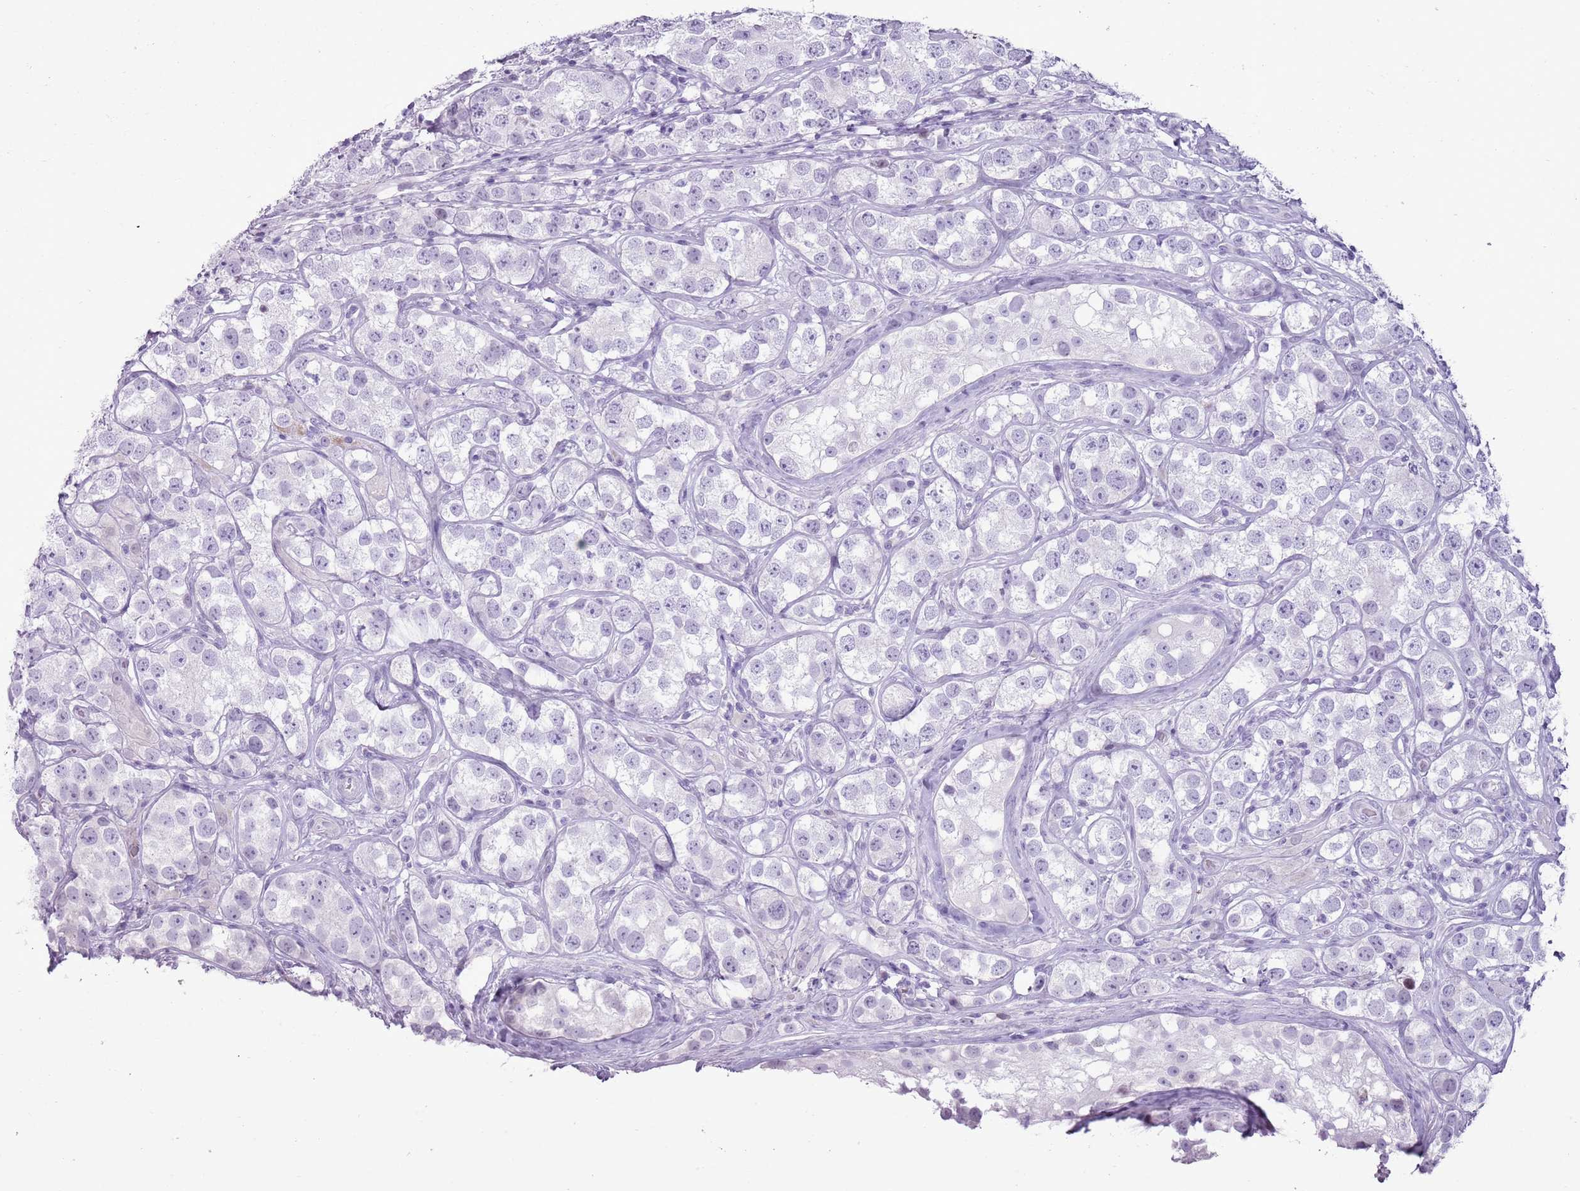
{"staining": {"intensity": "negative", "quantity": "none", "location": "none"}, "tissue": "testis cancer", "cell_type": "Tumor cells", "image_type": "cancer", "snomed": [{"axis": "morphology", "description": "Seminoma, NOS"}, {"axis": "topography", "description": "Testis"}], "caption": "There is no significant staining in tumor cells of testis cancer (seminoma).", "gene": "RPL3L", "patient": {"sex": "male", "age": 28}}